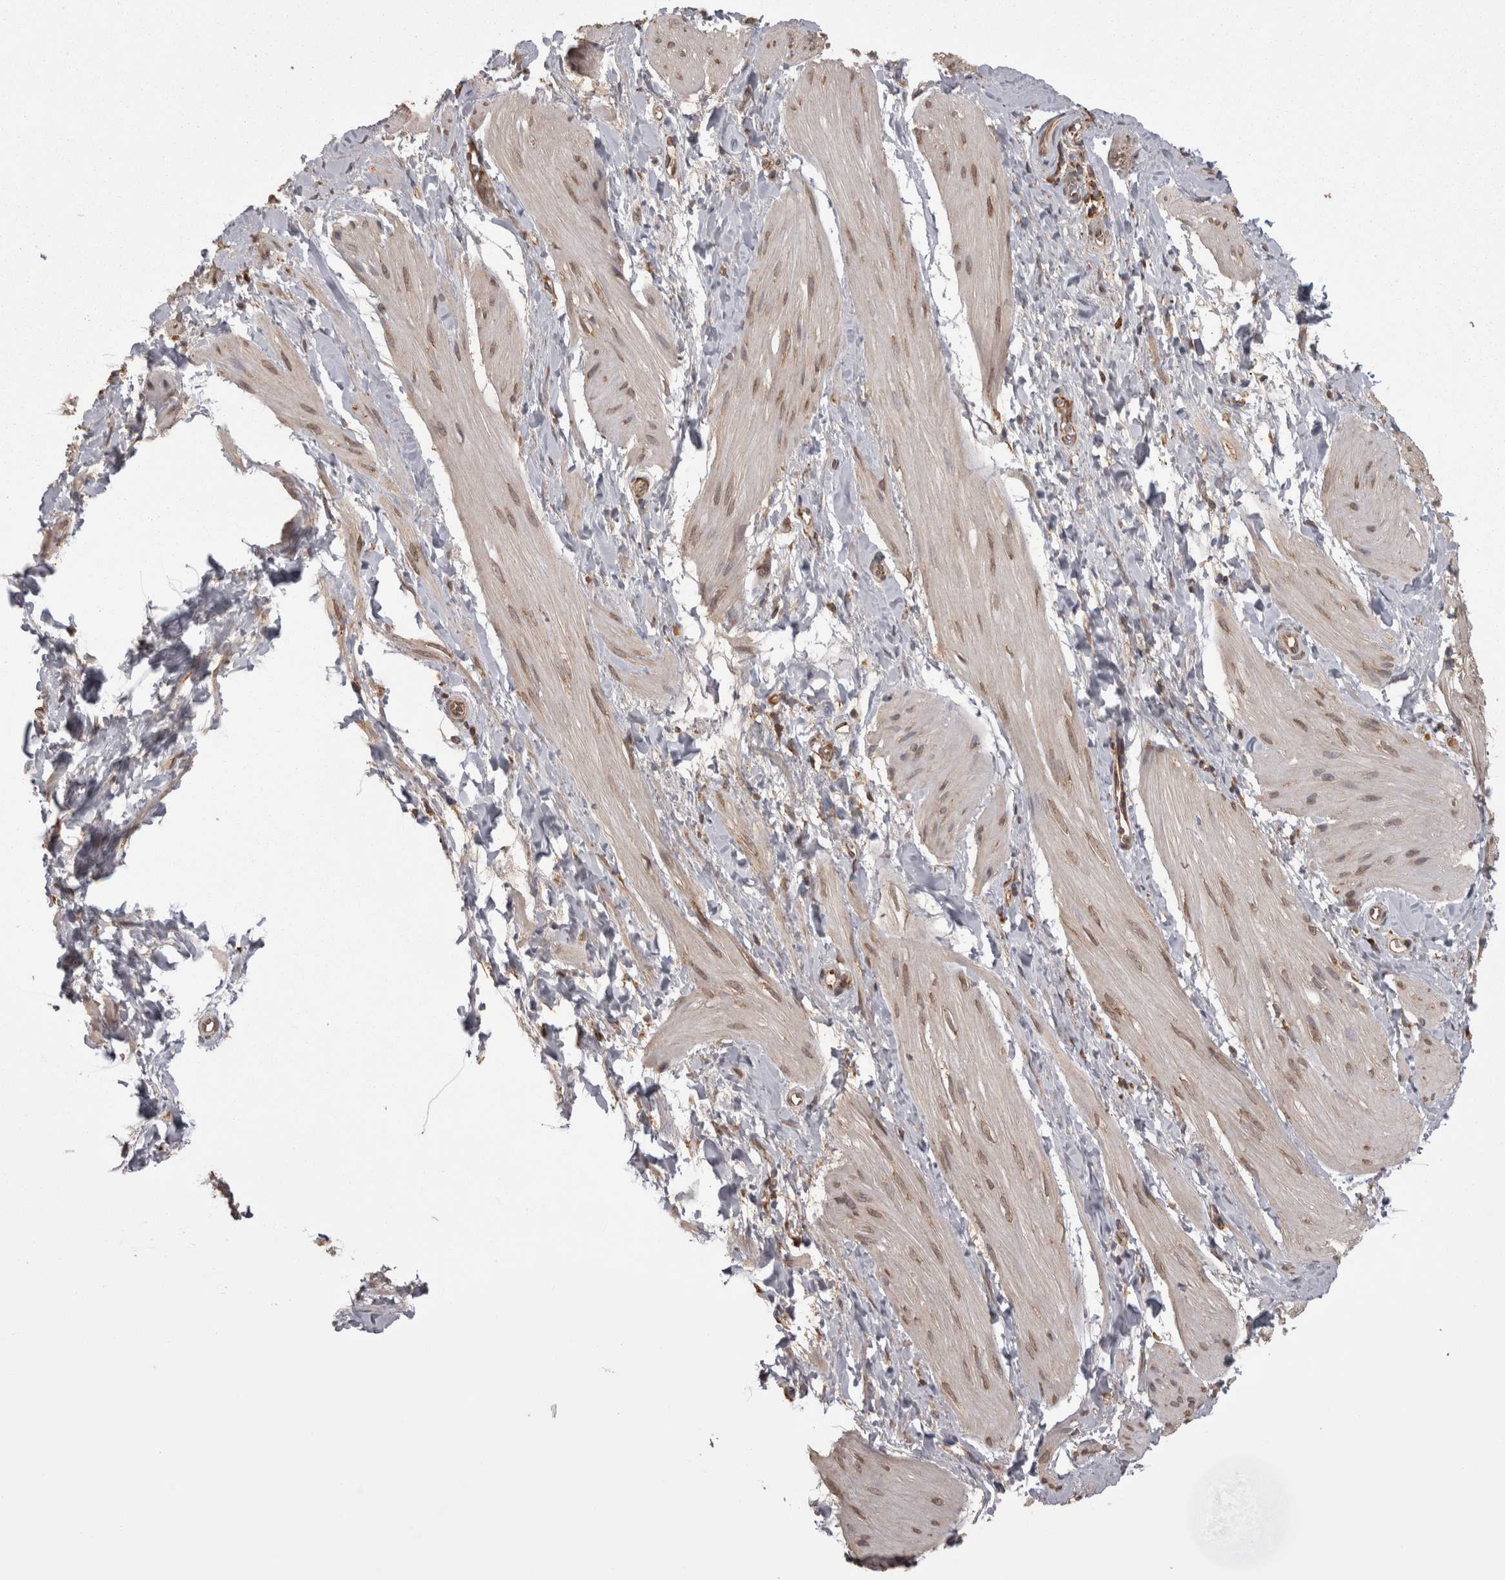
{"staining": {"intensity": "weak", "quantity": "25%-75%", "location": "cytoplasmic/membranous,nuclear"}, "tissue": "smooth muscle", "cell_type": "Smooth muscle cells", "image_type": "normal", "snomed": [{"axis": "morphology", "description": "Normal tissue, NOS"}, {"axis": "topography", "description": "Smooth muscle"}], "caption": "Smooth muscle cells reveal weak cytoplasmic/membranous,nuclear positivity in about 25%-75% of cells in normal smooth muscle. The staining was performed using DAB to visualize the protein expression in brown, while the nuclei were stained in blue with hematoxylin (Magnification: 20x).", "gene": "PON2", "patient": {"sex": "male", "age": 16}}